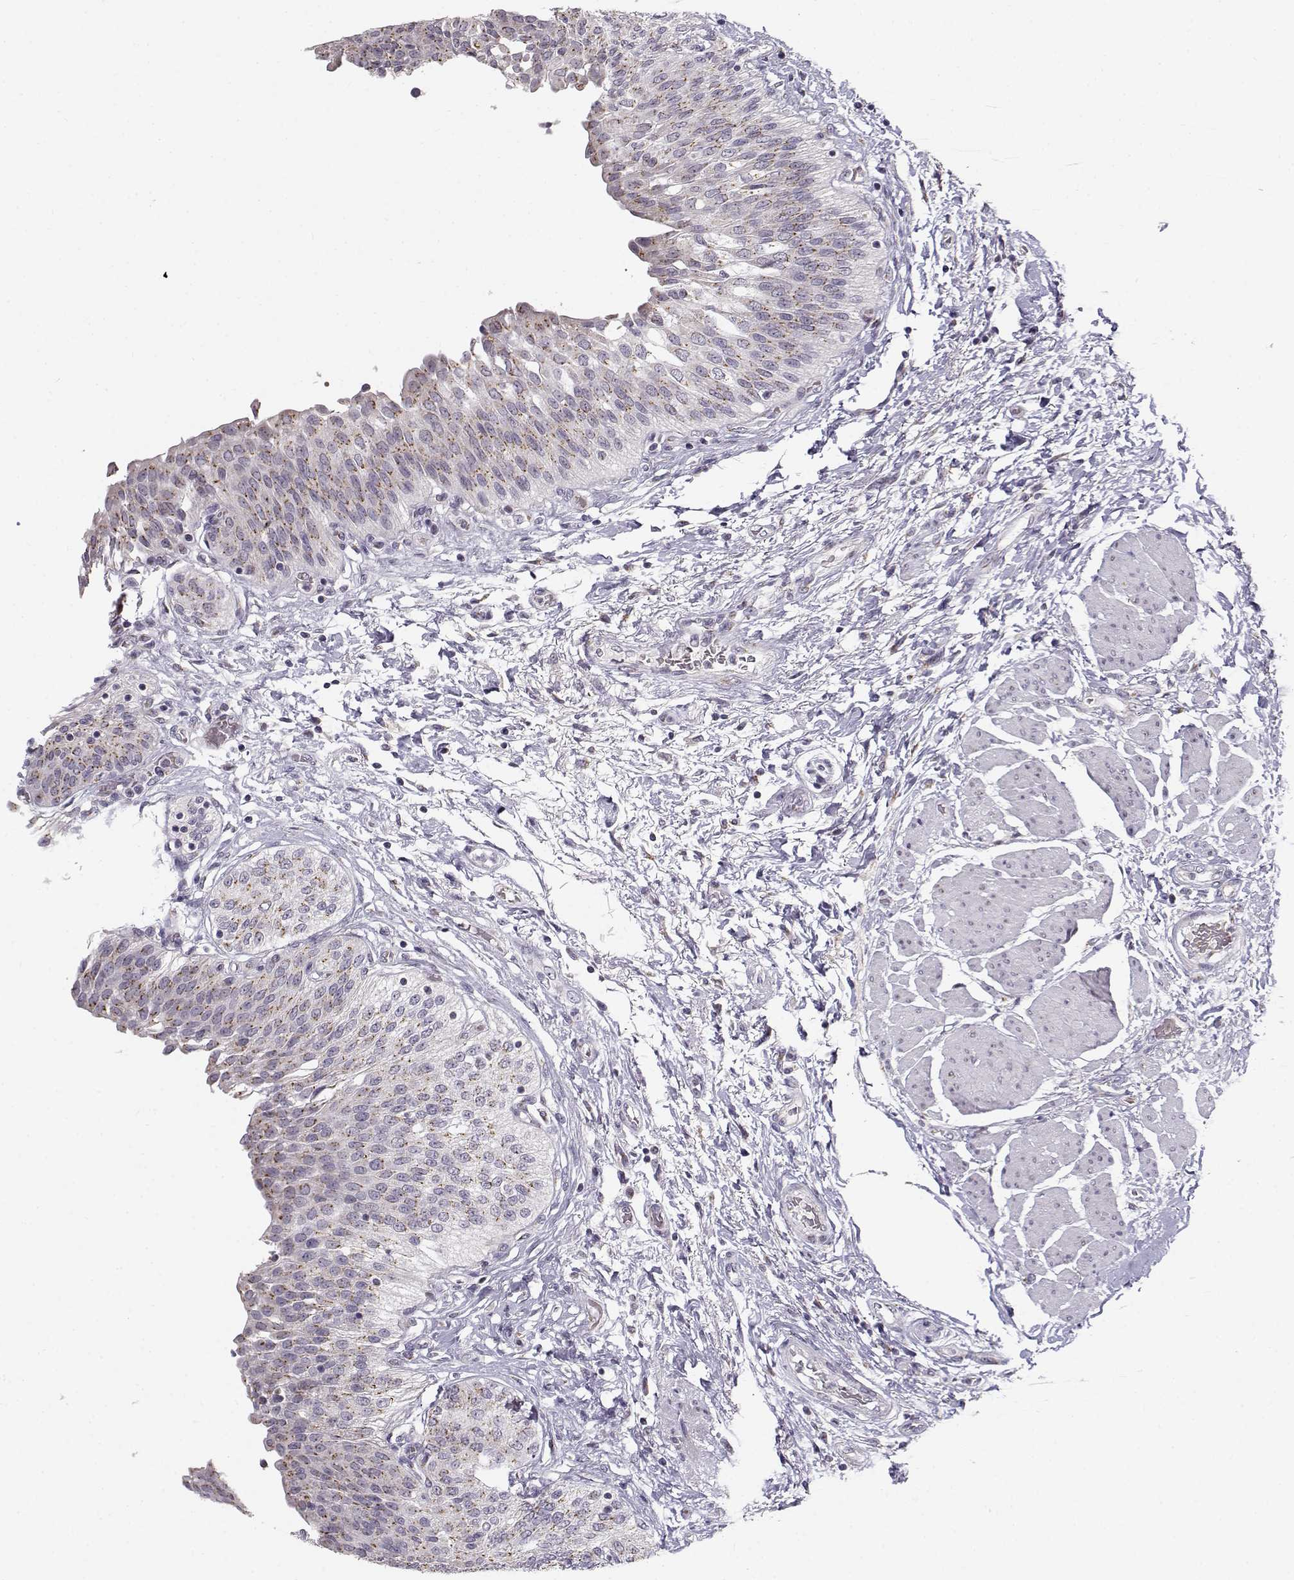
{"staining": {"intensity": "moderate", "quantity": ">75%", "location": "cytoplasmic/membranous"}, "tissue": "urinary bladder", "cell_type": "Urothelial cells", "image_type": "normal", "snomed": [{"axis": "morphology", "description": "Normal tissue, NOS"}, {"axis": "morphology", "description": "Metaplasia, NOS"}, {"axis": "topography", "description": "Urinary bladder"}], "caption": "A micrograph of human urinary bladder stained for a protein demonstrates moderate cytoplasmic/membranous brown staining in urothelial cells.", "gene": "SLC4A5", "patient": {"sex": "male", "age": 68}}